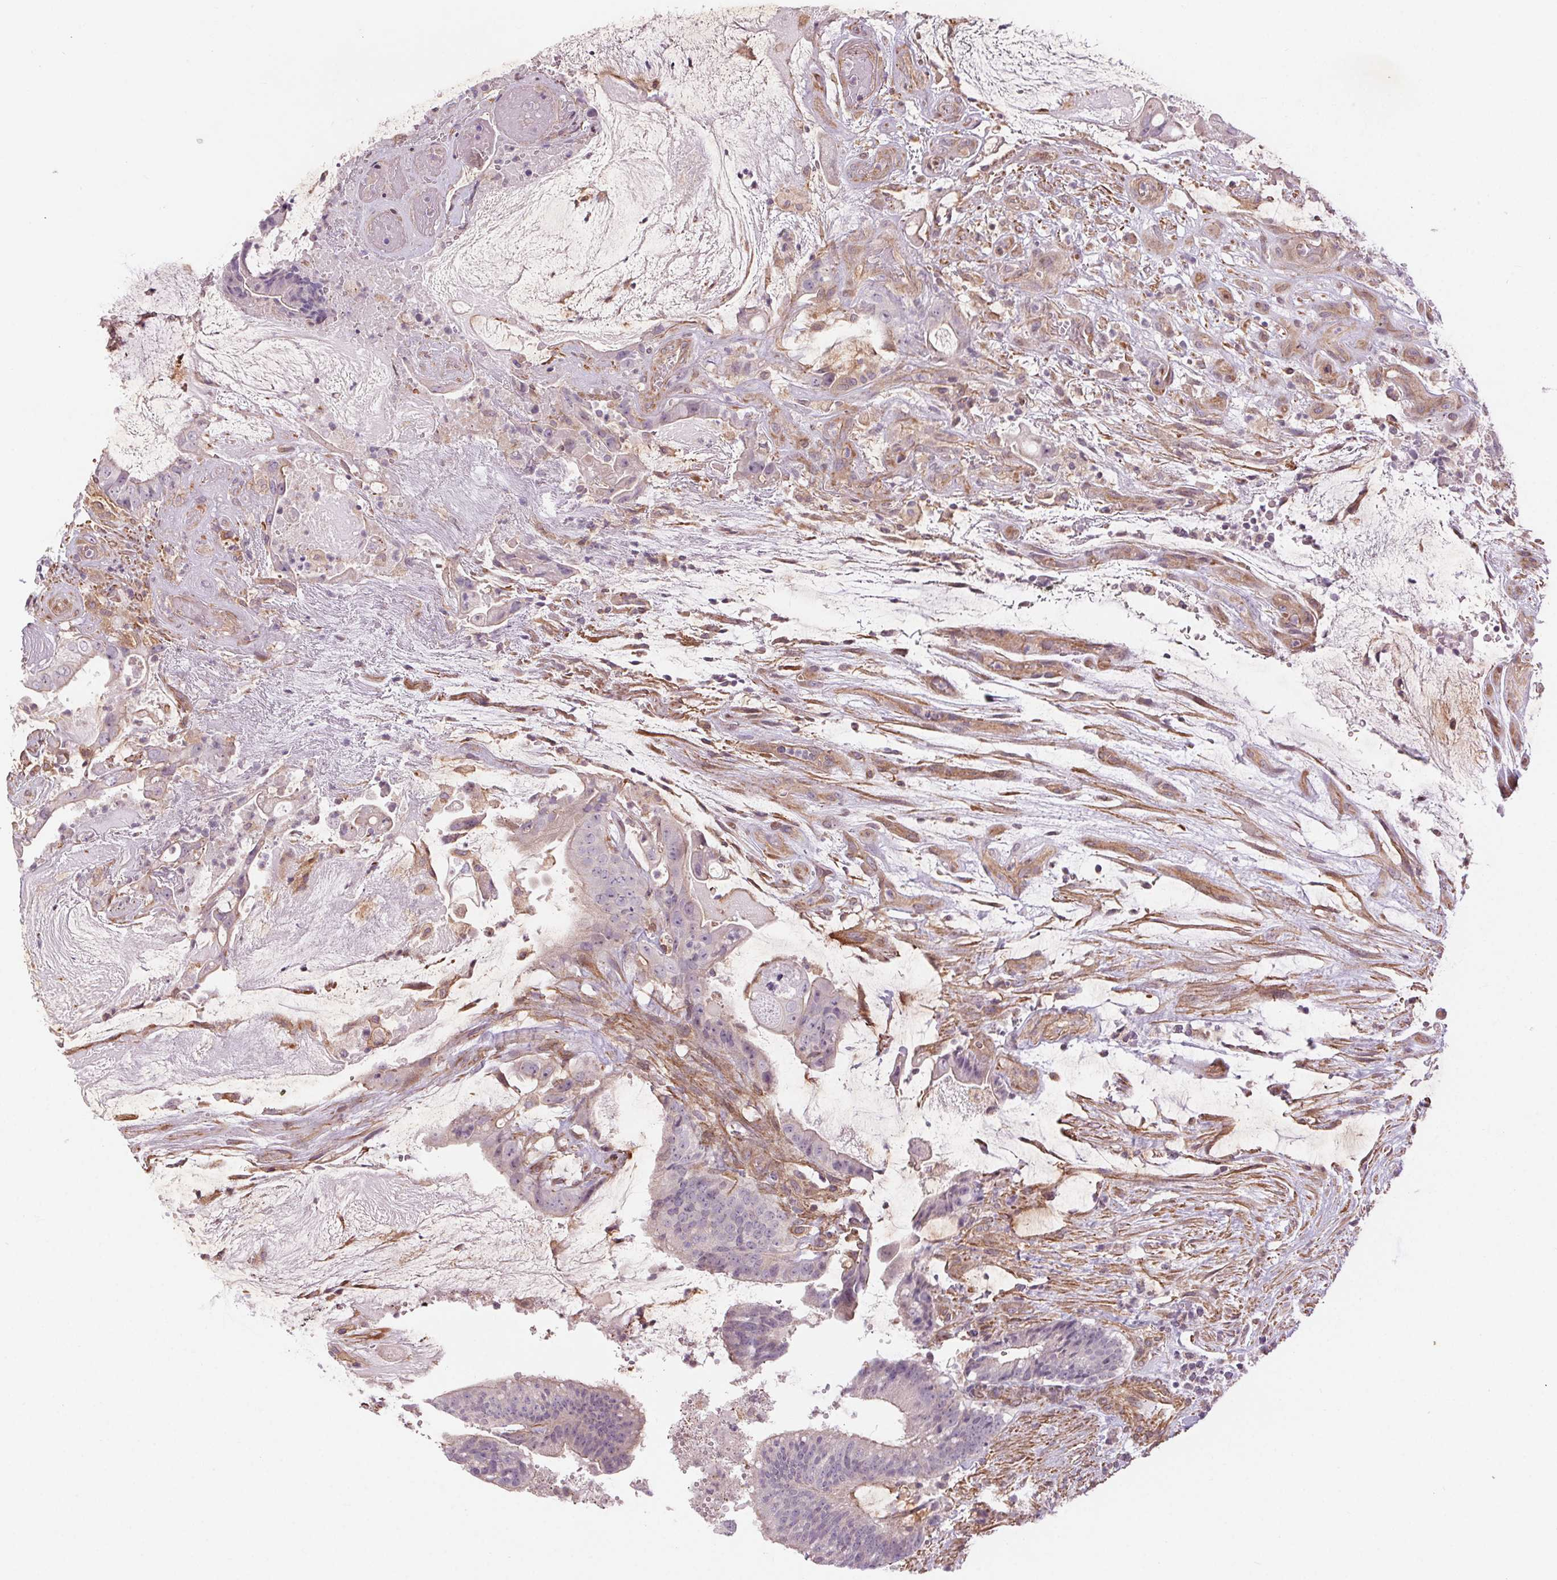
{"staining": {"intensity": "negative", "quantity": "none", "location": "none"}, "tissue": "colorectal cancer", "cell_type": "Tumor cells", "image_type": "cancer", "snomed": [{"axis": "morphology", "description": "Adenocarcinoma, NOS"}, {"axis": "topography", "description": "Colon"}], "caption": "This is an IHC photomicrograph of human colorectal adenocarcinoma. There is no positivity in tumor cells.", "gene": "CCSER1", "patient": {"sex": "female", "age": 43}}